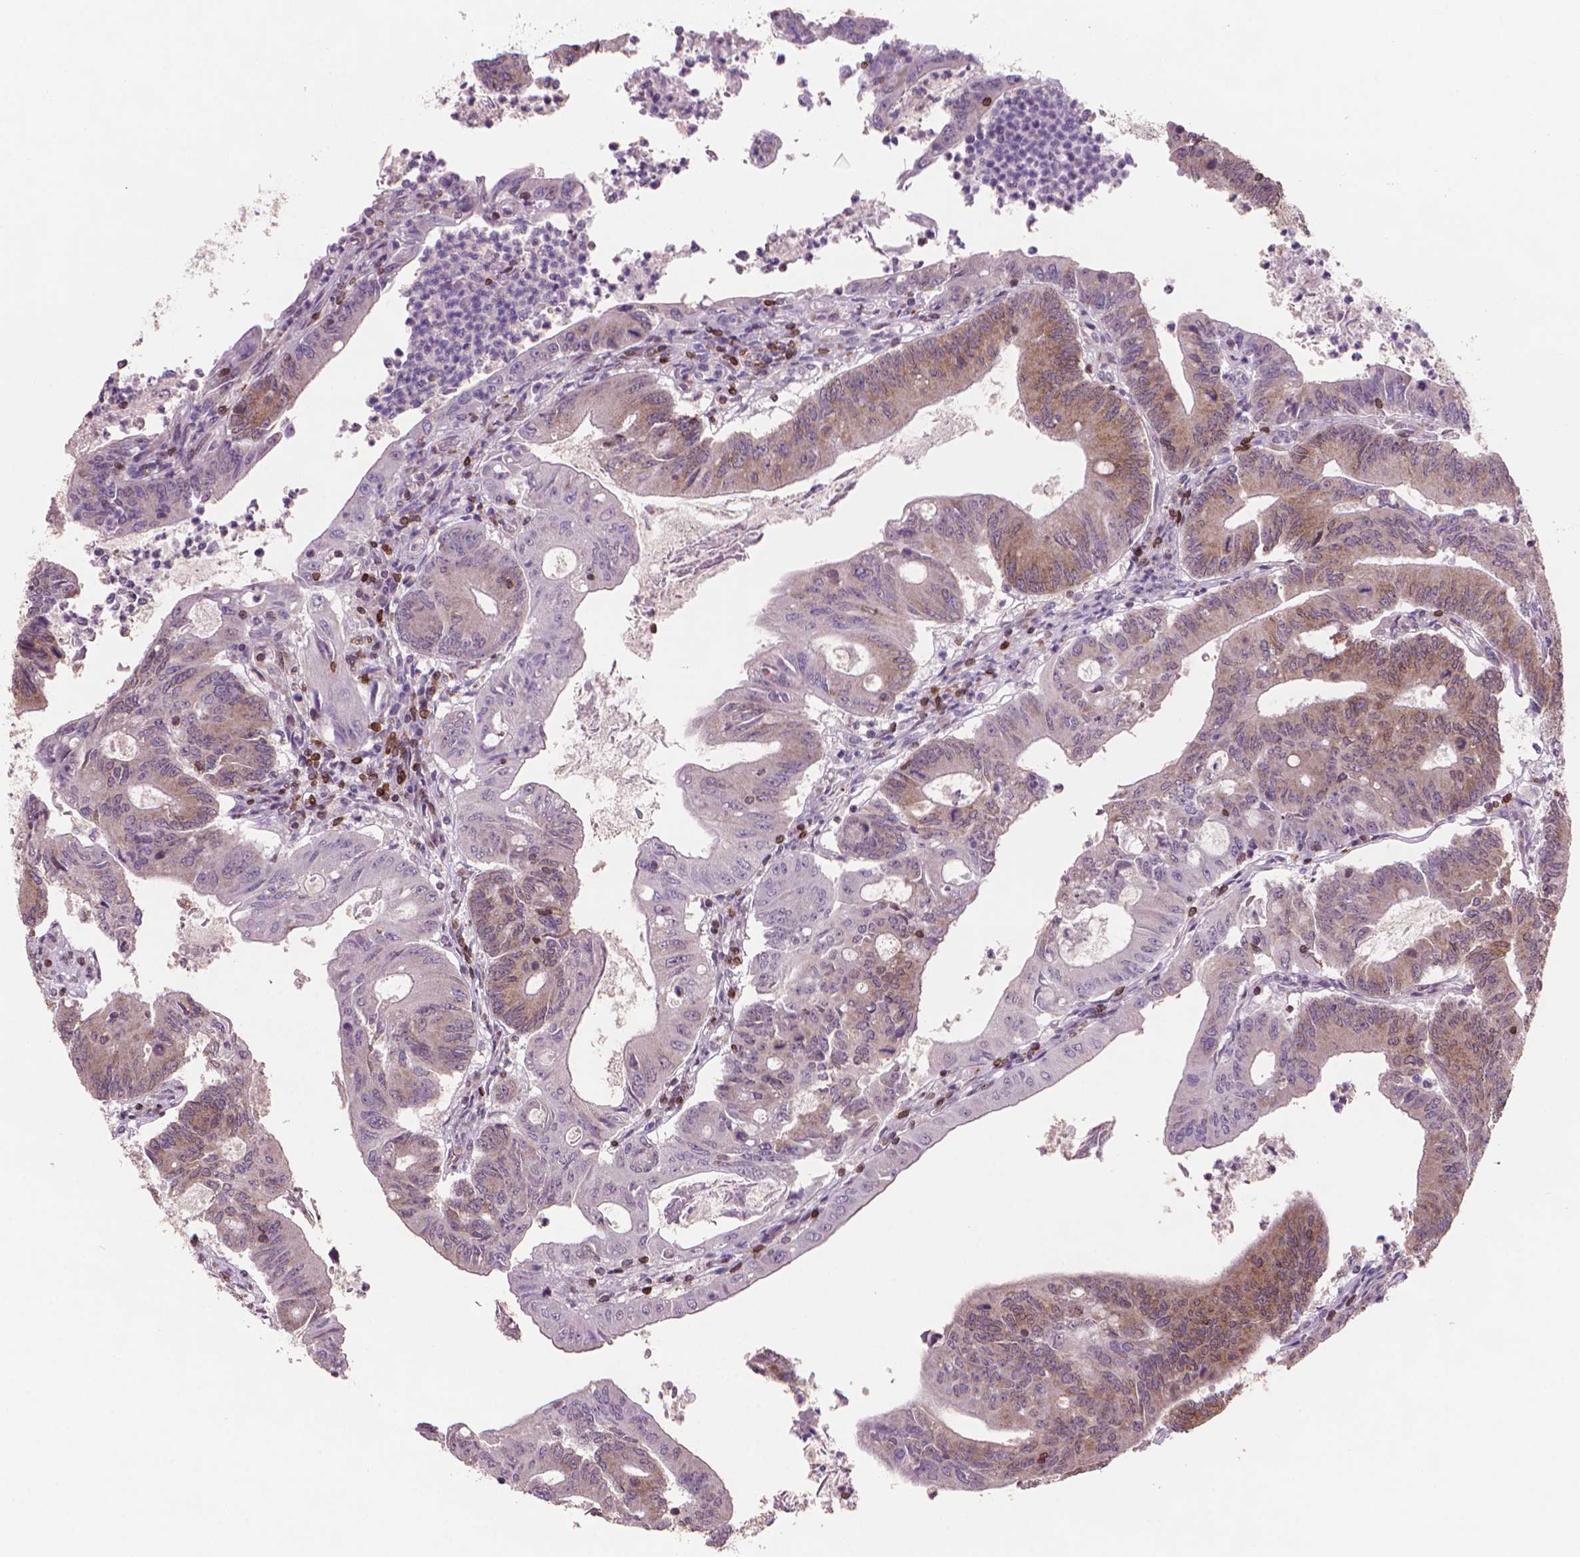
{"staining": {"intensity": "moderate", "quantity": "25%-75%", "location": "cytoplasmic/membranous"}, "tissue": "colorectal cancer", "cell_type": "Tumor cells", "image_type": "cancer", "snomed": [{"axis": "morphology", "description": "Adenocarcinoma, NOS"}, {"axis": "topography", "description": "Colon"}], "caption": "Adenocarcinoma (colorectal) stained with DAB immunohistochemistry exhibits medium levels of moderate cytoplasmic/membranous positivity in approximately 25%-75% of tumor cells.", "gene": "BCL2", "patient": {"sex": "female", "age": 70}}